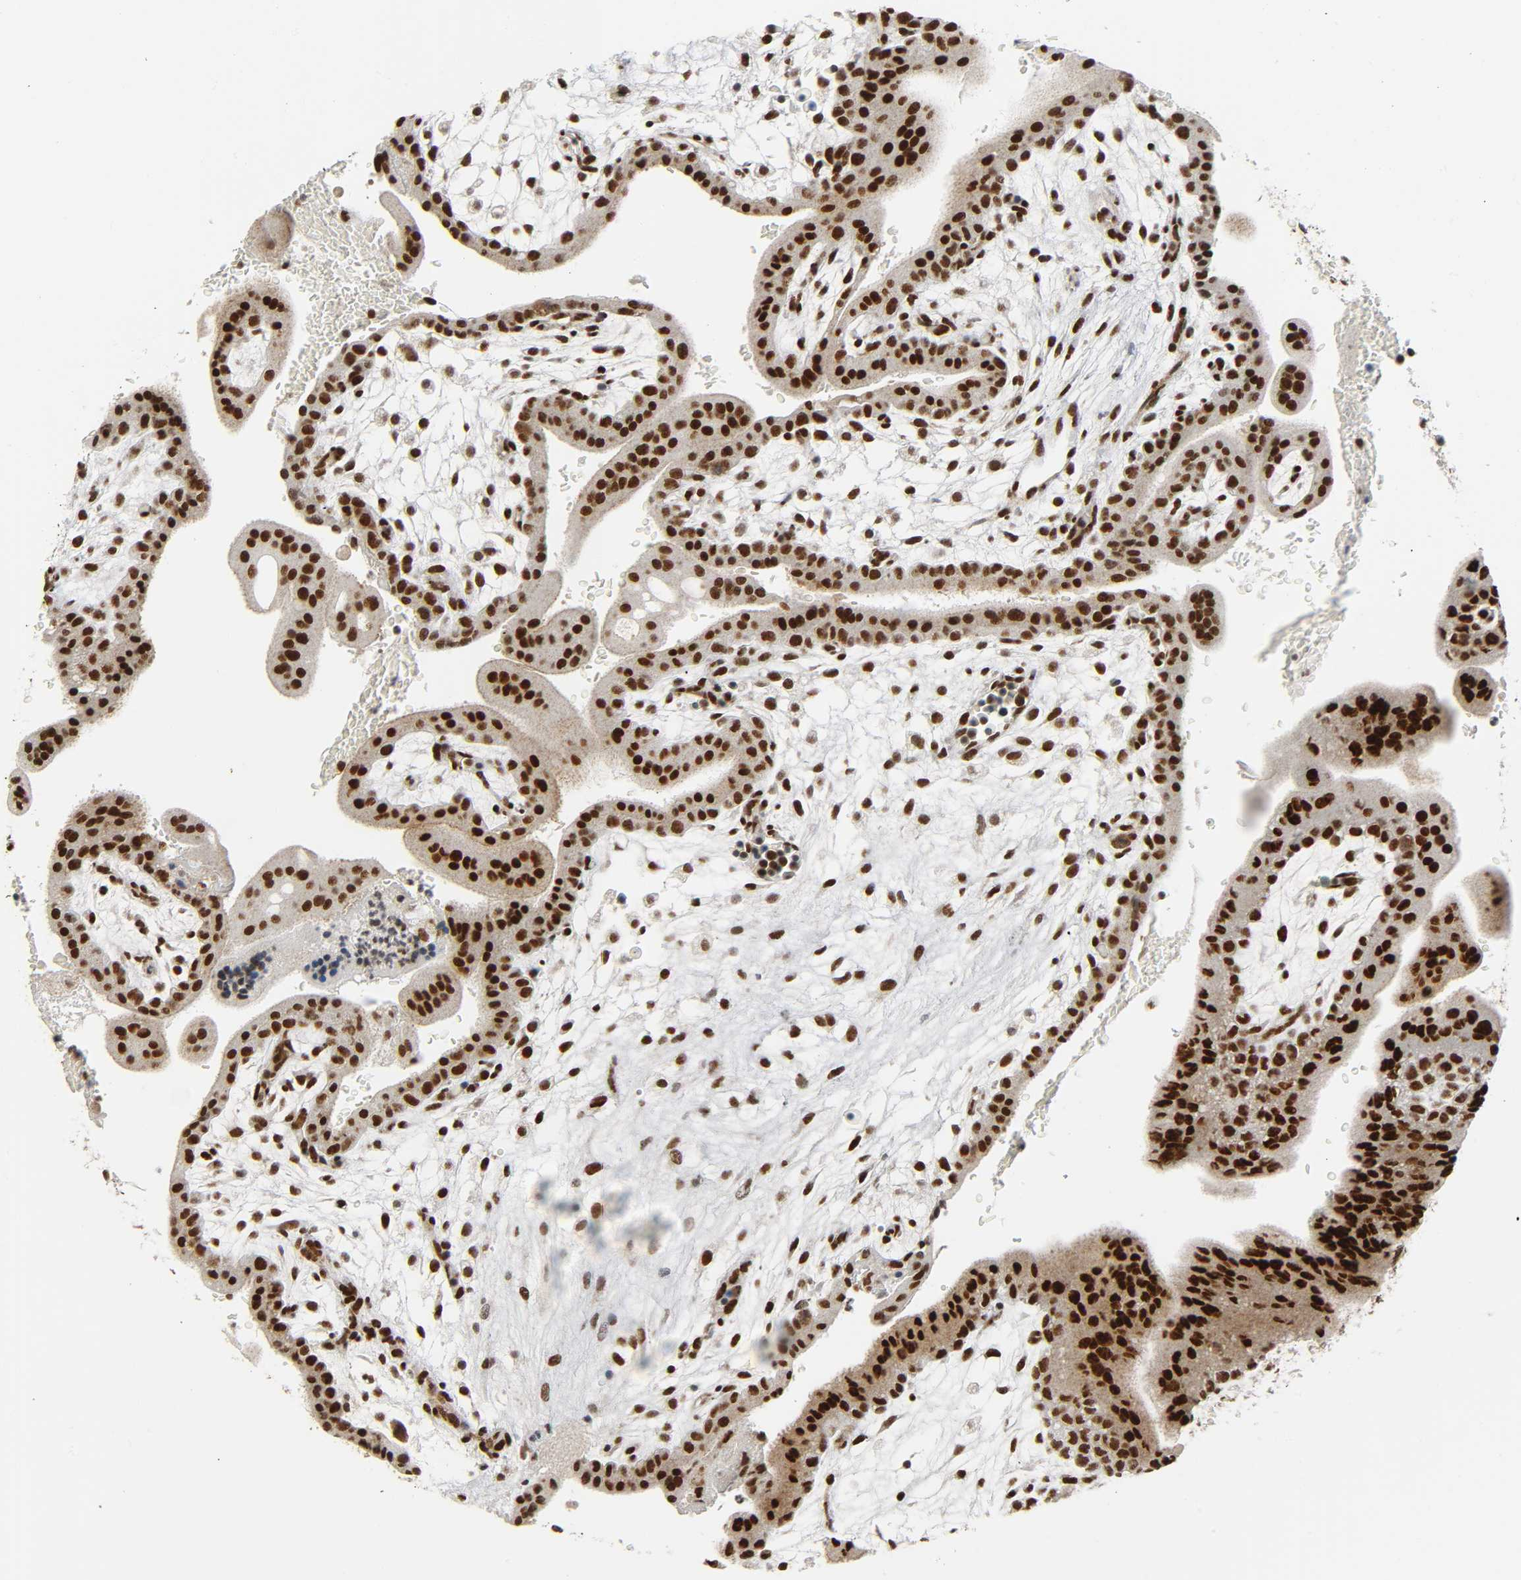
{"staining": {"intensity": "strong", "quantity": ">75%", "location": "nuclear"}, "tissue": "placenta", "cell_type": "Decidual cells", "image_type": "normal", "snomed": [{"axis": "morphology", "description": "Normal tissue, NOS"}, {"axis": "topography", "description": "Placenta"}], "caption": "Human placenta stained with a brown dye demonstrates strong nuclear positive staining in about >75% of decidual cells.", "gene": "CDK9", "patient": {"sex": "female", "age": 35}}